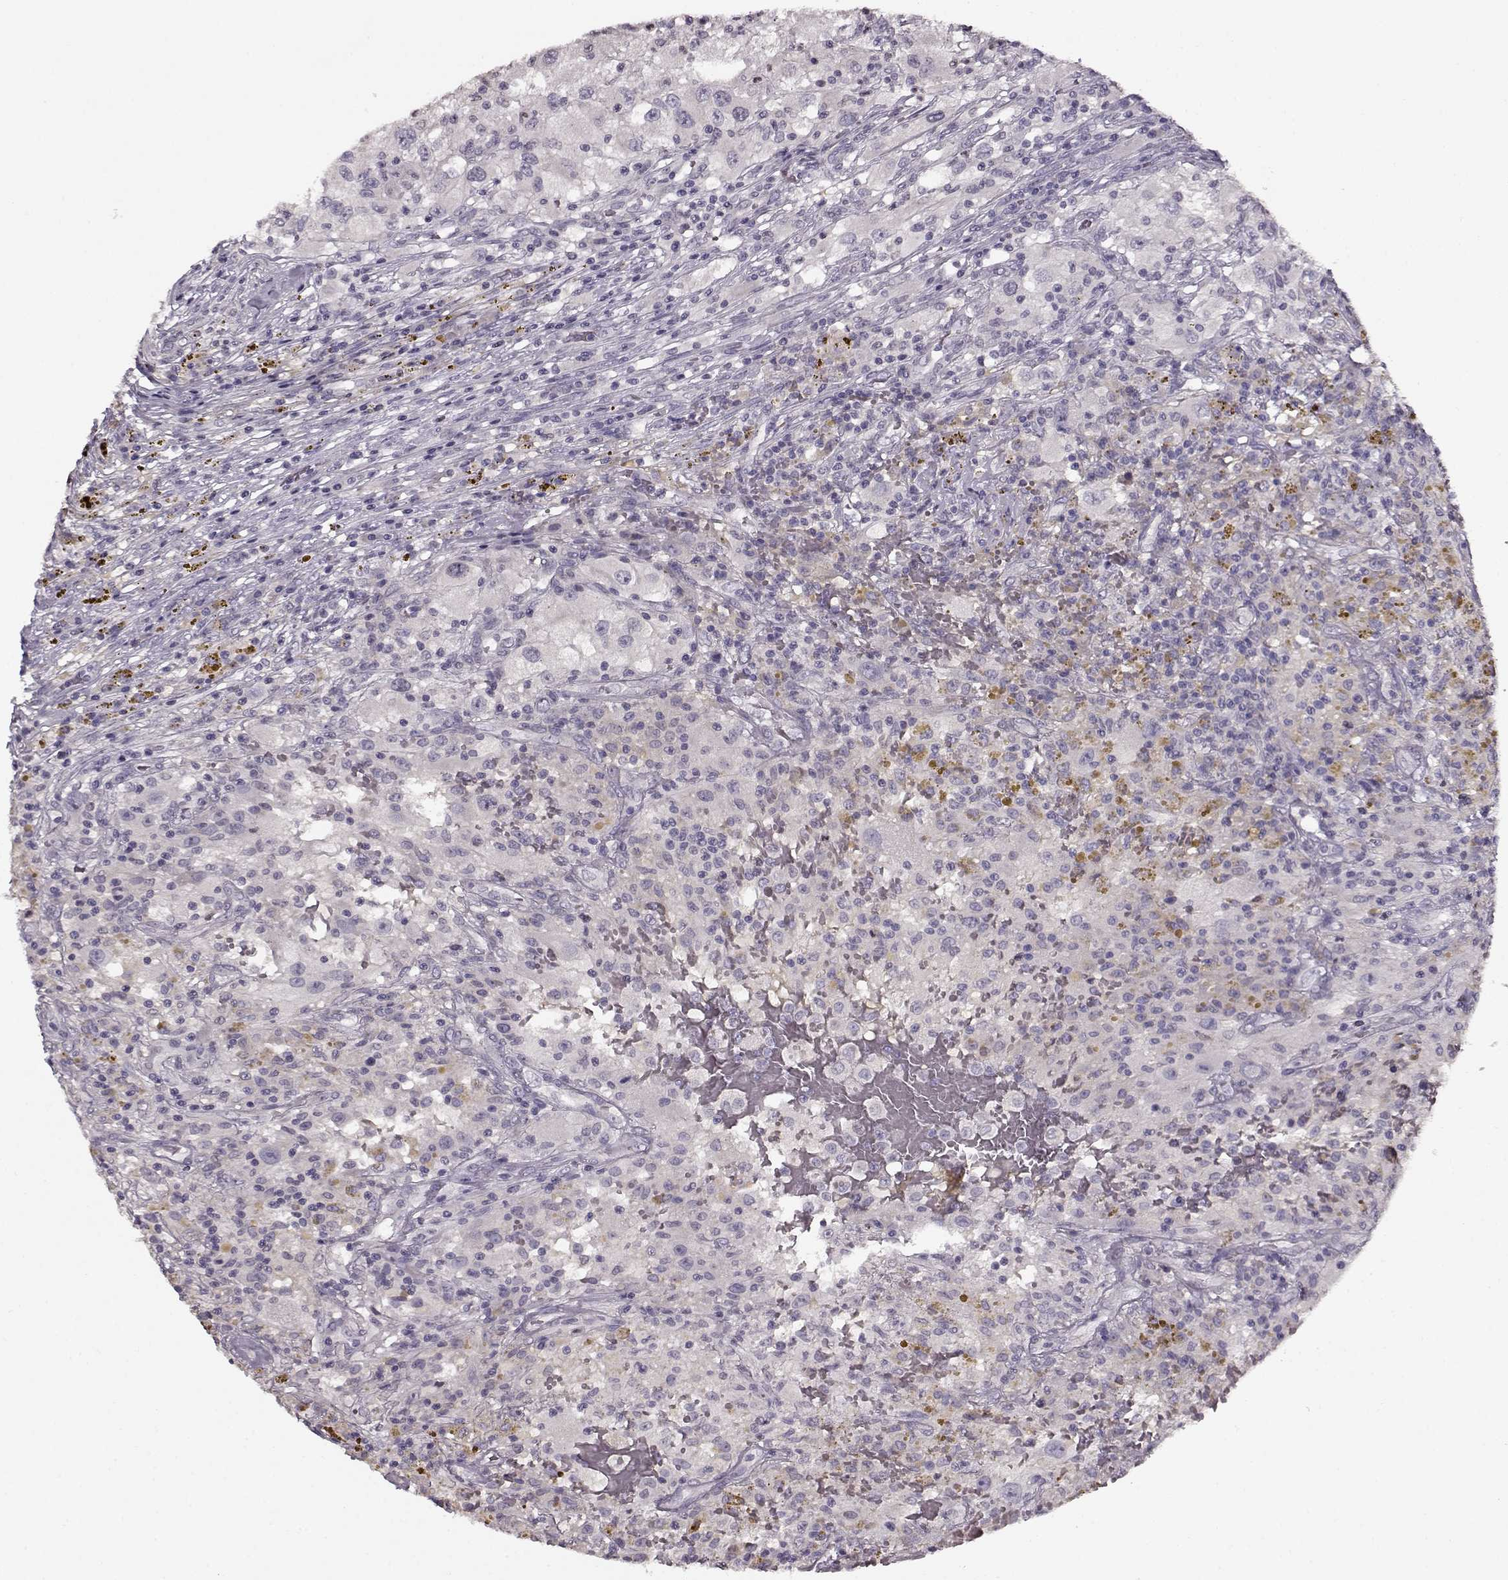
{"staining": {"intensity": "negative", "quantity": "none", "location": "none"}, "tissue": "renal cancer", "cell_type": "Tumor cells", "image_type": "cancer", "snomed": [{"axis": "morphology", "description": "Adenocarcinoma, NOS"}, {"axis": "topography", "description": "Kidney"}], "caption": "The image demonstrates no staining of tumor cells in adenocarcinoma (renal).", "gene": "RP1L1", "patient": {"sex": "female", "age": 67}}